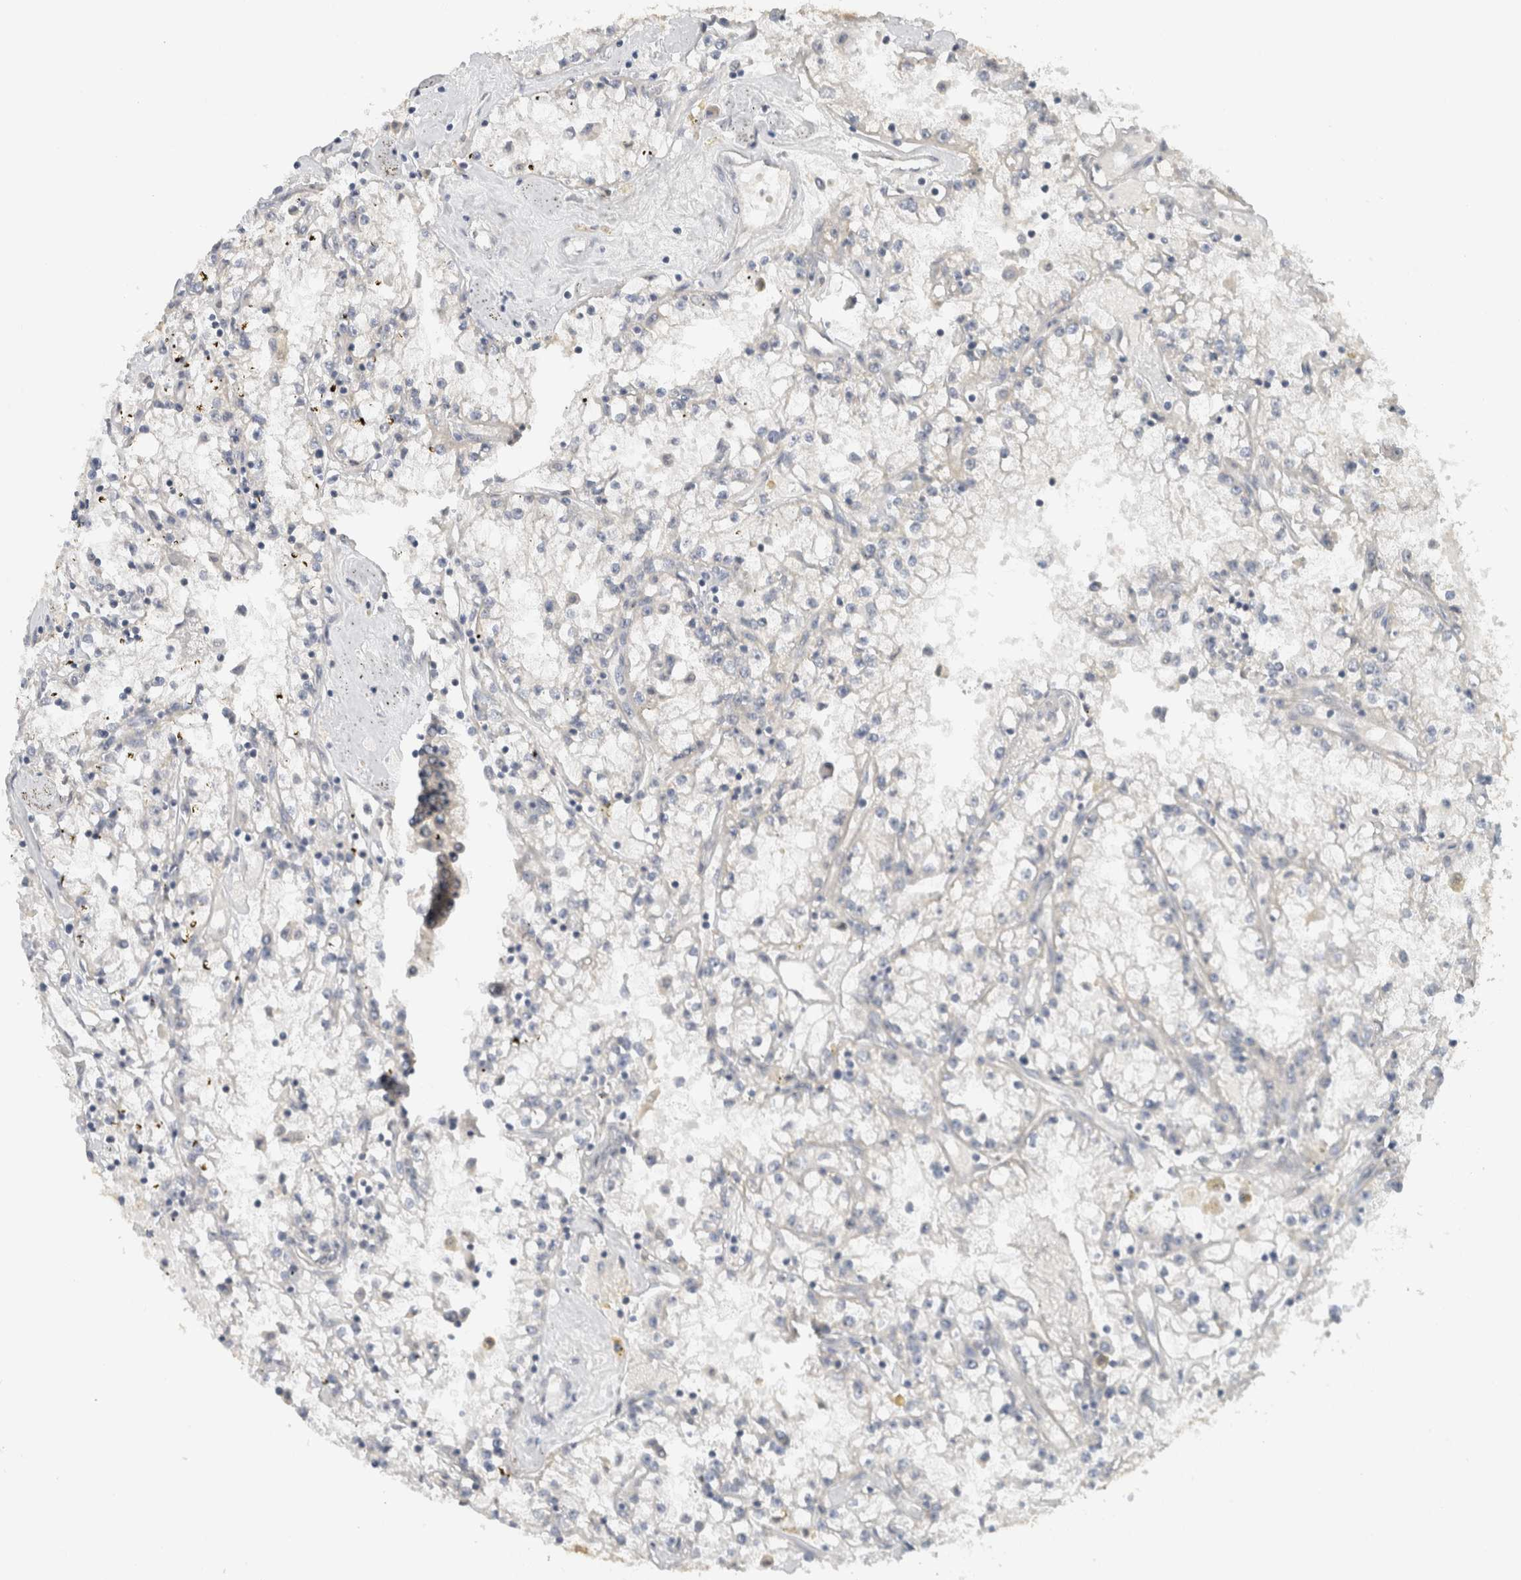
{"staining": {"intensity": "negative", "quantity": "none", "location": "none"}, "tissue": "renal cancer", "cell_type": "Tumor cells", "image_type": "cancer", "snomed": [{"axis": "morphology", "description": "Adenocarcinoma, NOS"}, {"axis": "topography", "description": "Kidney"}], "caption": "DAB immunohistochemical staining of human renal cancer (adenocarcinoma) demonstrates no significant expression in tumor cells.", "gene": "DDX42", "patient": {"sex": "male", "age": 56}}